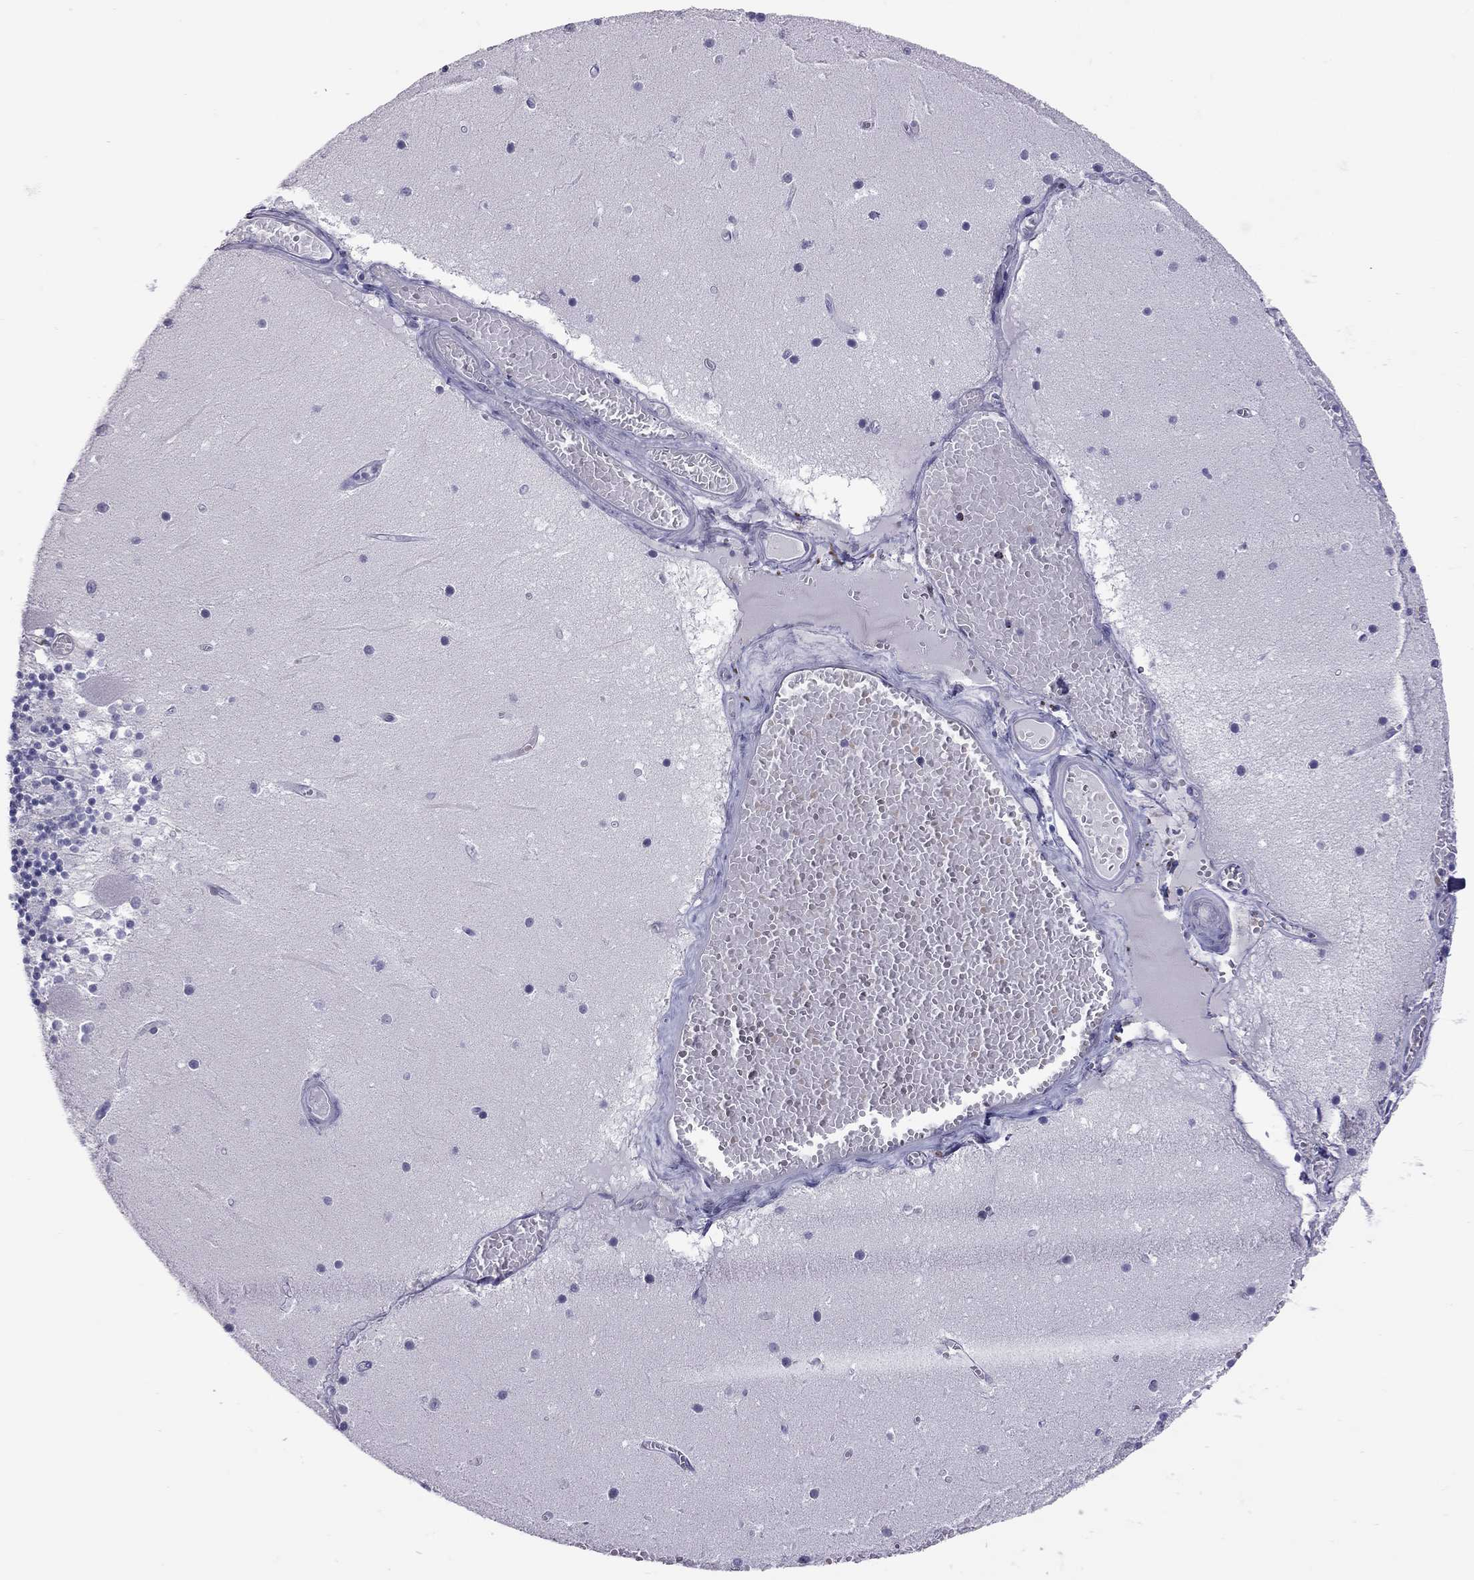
{"staining": {"intensity": "negative", "quantity": "none", "location": "none"}, "tissue": "cerebellum", "cell_type": "Cells in granular layer", "image_type": "normal", "snomed": [{"axis": "morphology", "description": "Normal tissue, NOS"}, {"axis": "topography", "description": "Cerebellum"}], "caption": "This image is of benign cerebellum stained with IHC to label a protein in brown with the nuclei are counter-stained blue. There is no positivity in cells in granular layer. (DAB (3,3'-diaminobenzidine) immunohistochemistry visualized using brightfield microscopy, high magnification).", "gene": "STAG3", "patient": {"sex": "female", "age": 28}}